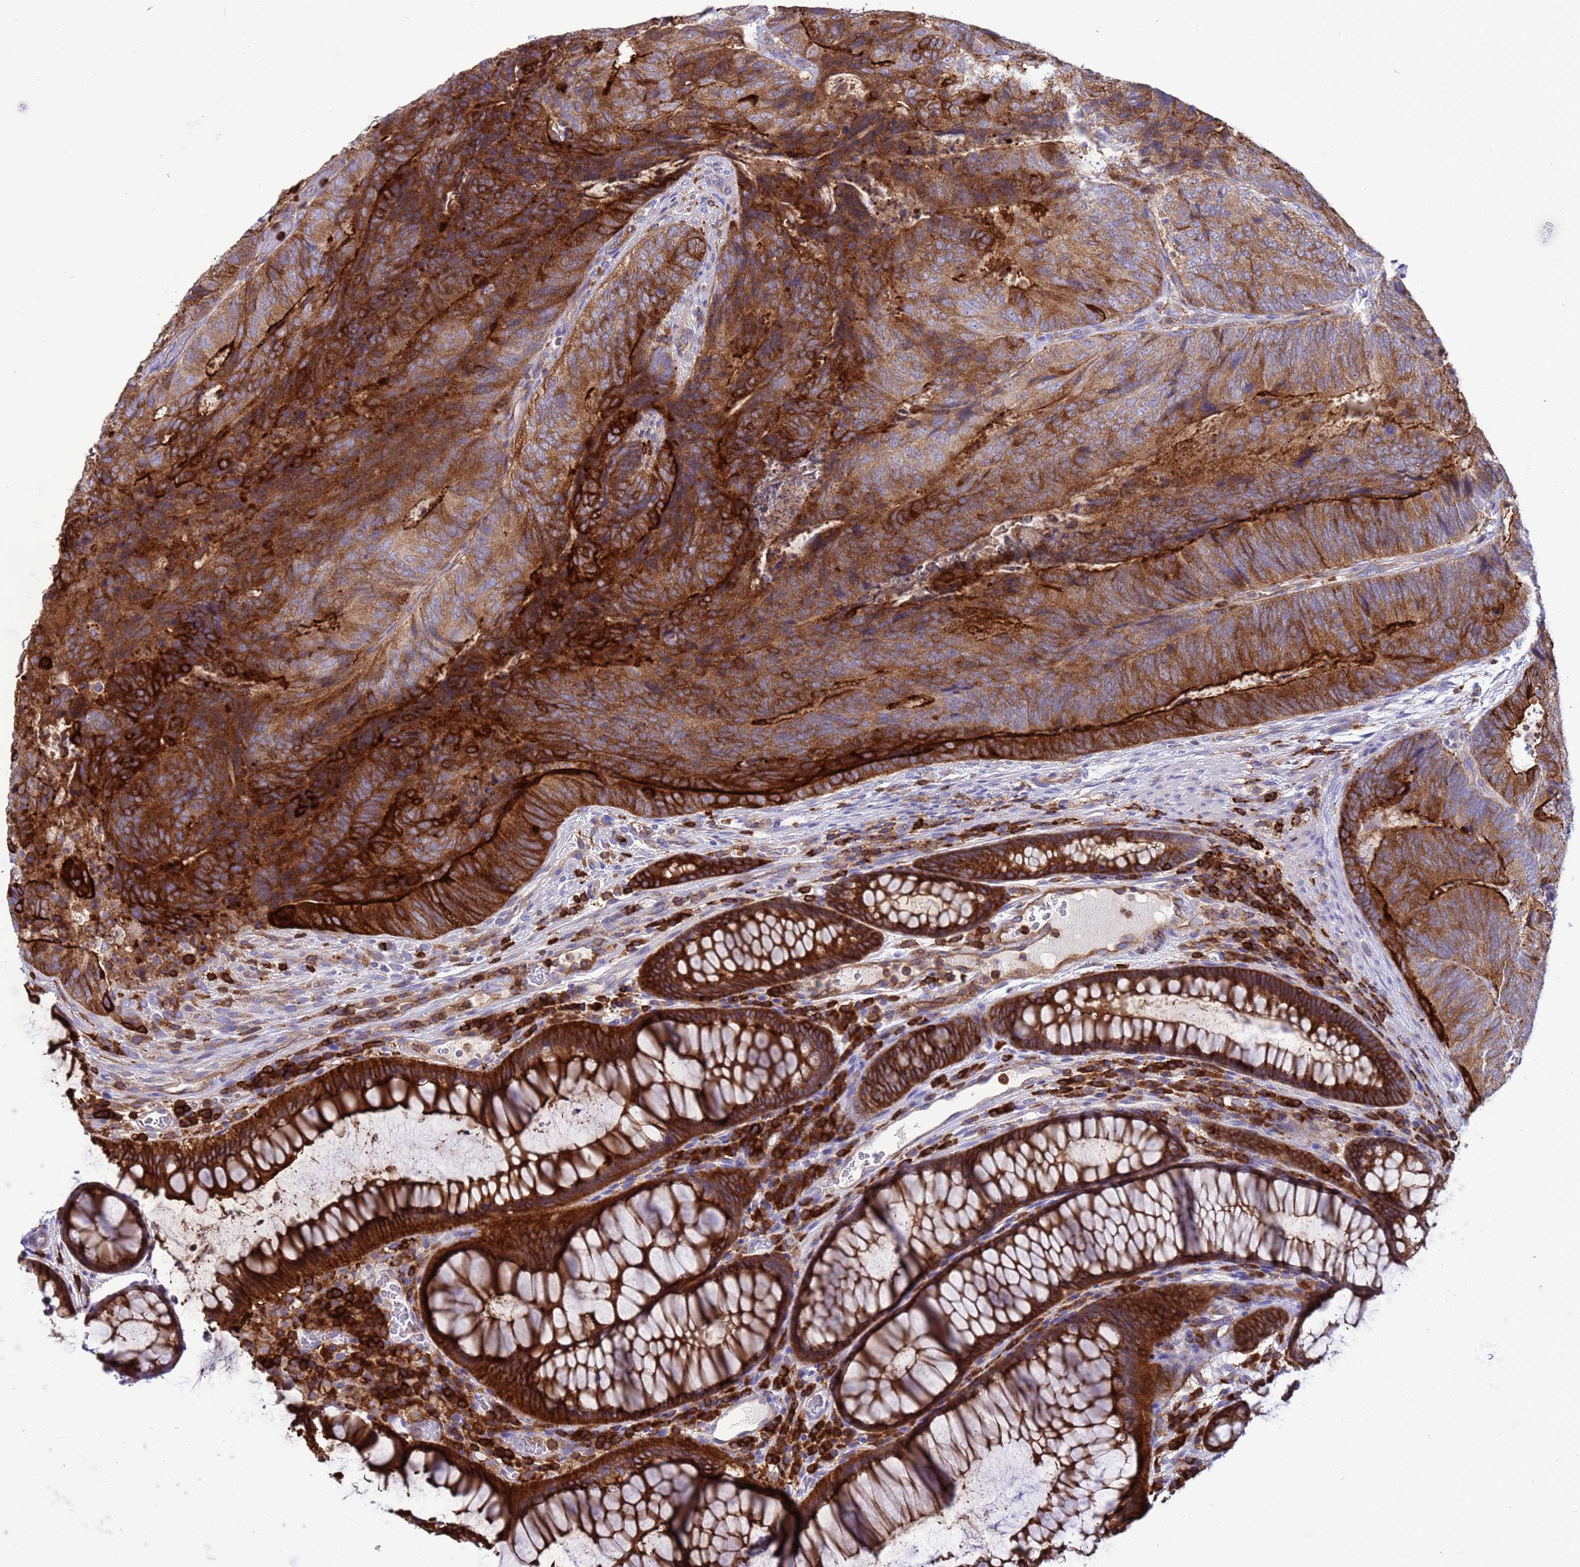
{"staining": {"intensity": "strong", "quantity": "25%-75%", "location": "cytoplasmic/membranous"}, "tissue": "colorectal cancer", "cell_type": "Tumor cells", "image_type": "cancer", "snomed": [{"axis": "morphology", "description": "Adenocarcinoma, NOS"}, {"axis": "topography", "description": "Colon"}], "caption": "DAB (3,3'-diaminobenzidine) immunohistochemical staining of human colorectal cancer displays strong cytoplasmic/membranous protein expression in about 25%-75% of tumor cells.", "gene": "EZR", "patient": {"sex": "female", "age": 67}}